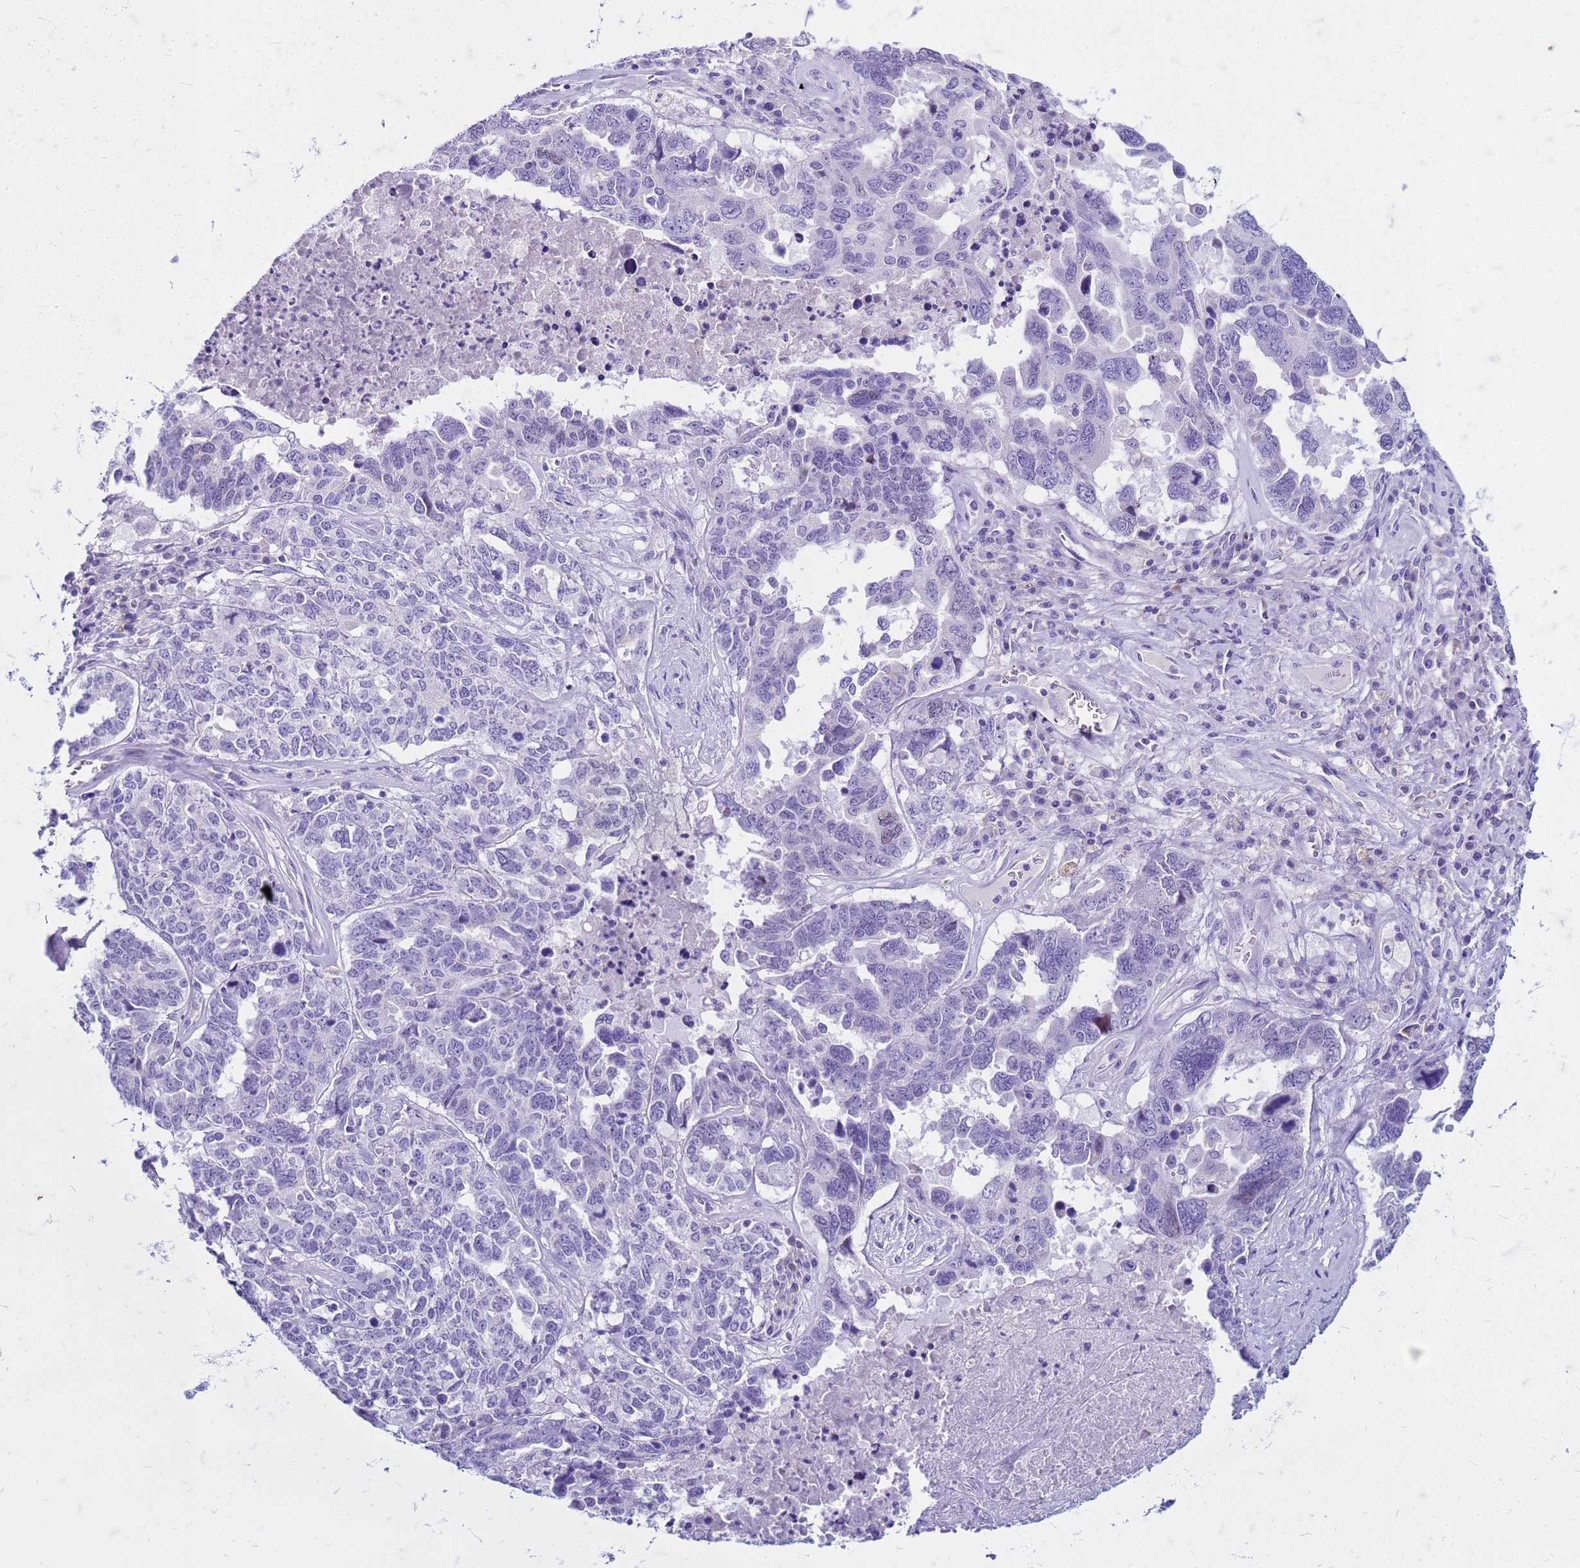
{"staining": {"intensity": "negative", "quantity": "none", "location": "none"}, "tissue": "ovarian cancer", "cell_type": "Tumor cells", "image_type": "cancer", "snomed": [{"axis": "morphology", "description": "Carcinoma, endometroid"}, {"axis": "topography", "description": "Ovary"}], "caption": "Ovarian cancer stained for a protein using immunohistochemistry reveals no positivity tumor cells.", "gene": "CFAP100", "patient": {"sex": "female", "age": 62}}